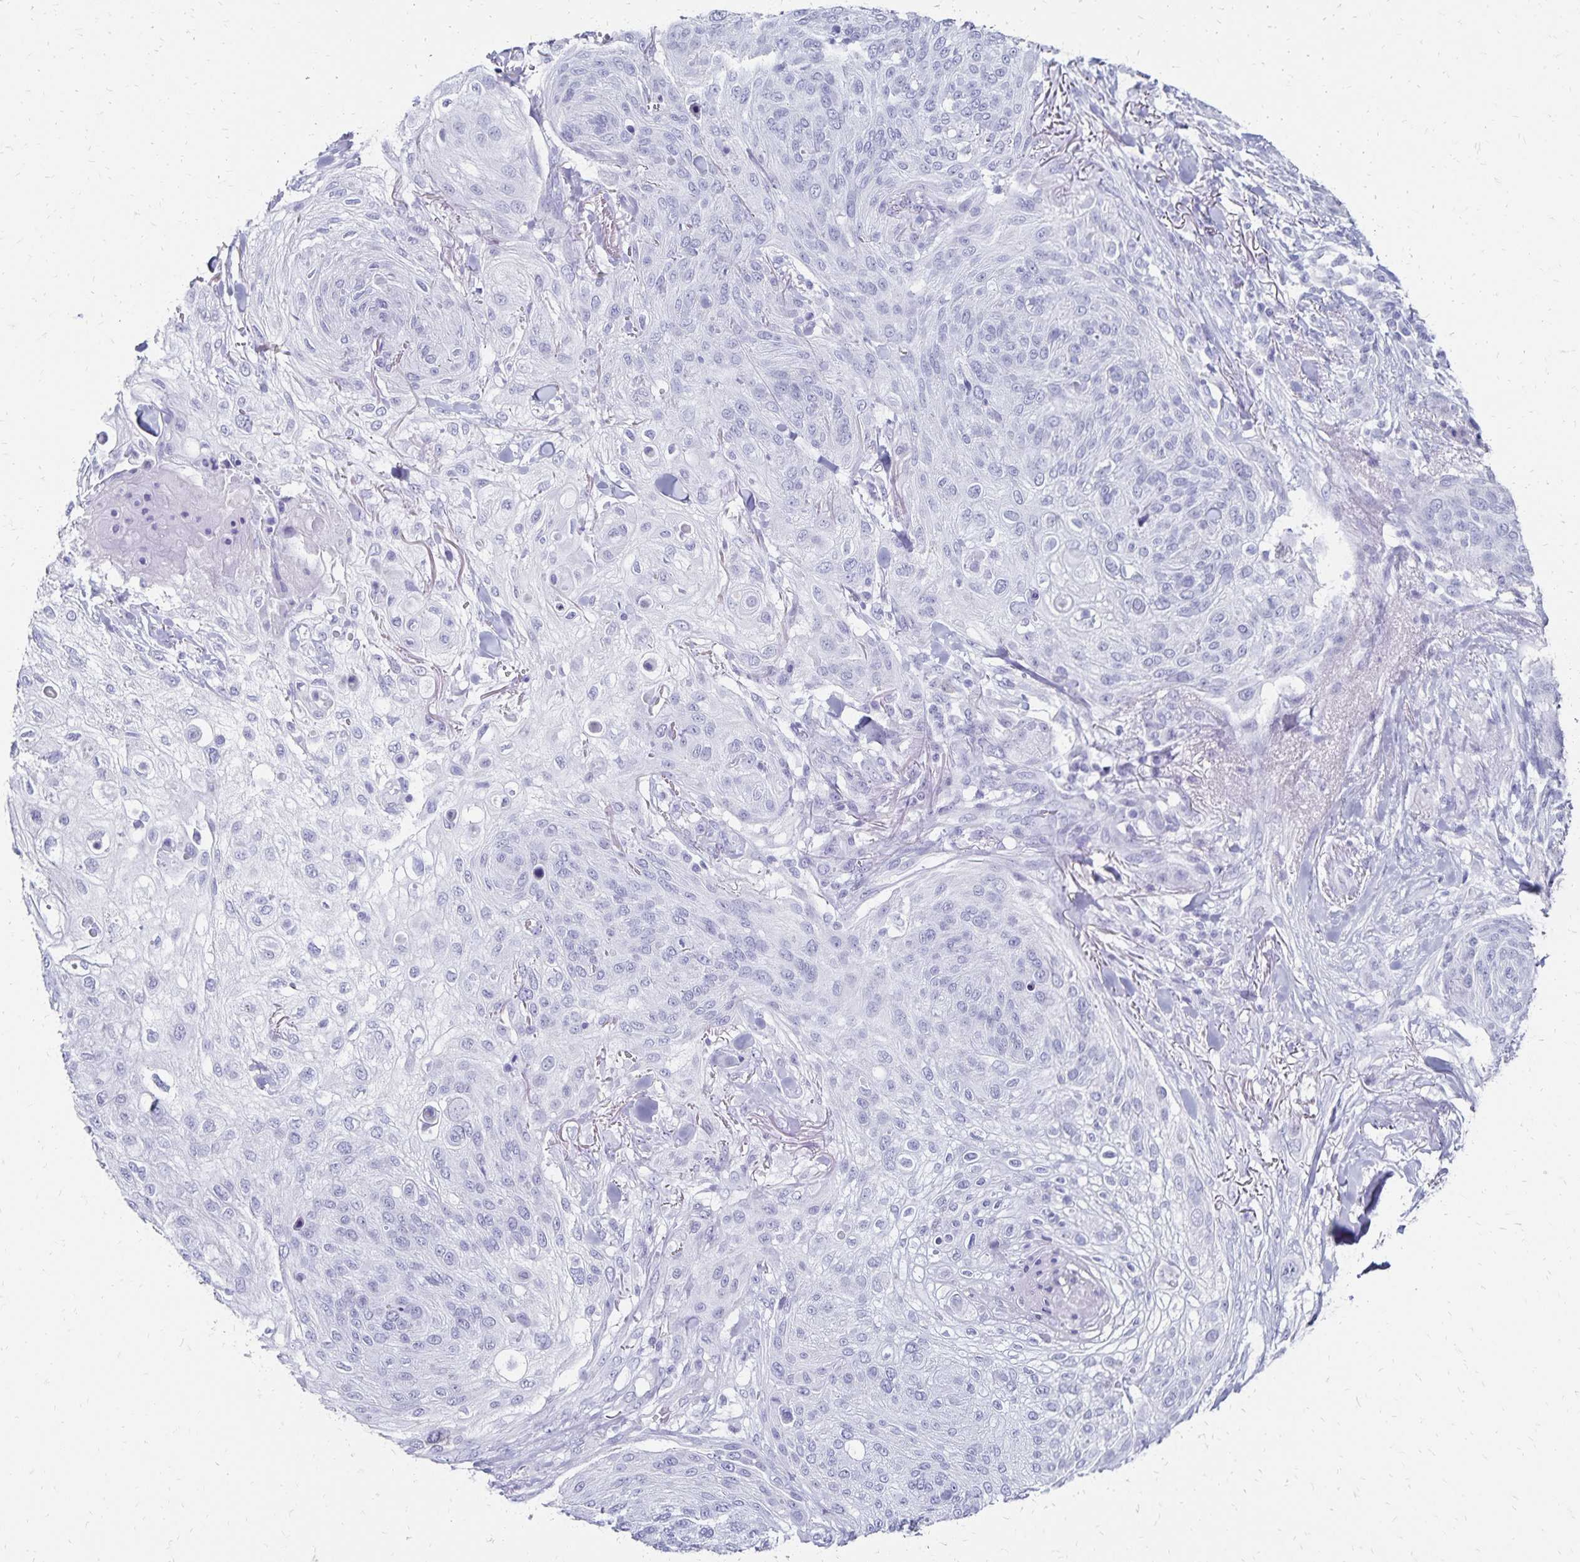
{"staining": {"intensity": "negative", "quantity": "none", "location": "none"}, "tissue": "skin cancer", "cell_type": "Tumor cells", "image_type": "cancer", "snomed": [{"axis": "morphology", "description": "Squamous cell carcinoma, NOS"}, {"axis": "topography", "description": "Skin"}], "caption": "Photomicrograph shows no significant protein expression in tumor cells of skin squamous cell carcinoma. (Stains: DAB (3,3'-diaminobenzidine) immunohistochemistry (IHC) with hematoxylin counter stain, Microscopy: brightfield microscopy at high magnification).", "gene": "GIP", "patient": {"sex": "female", "age": 87}}